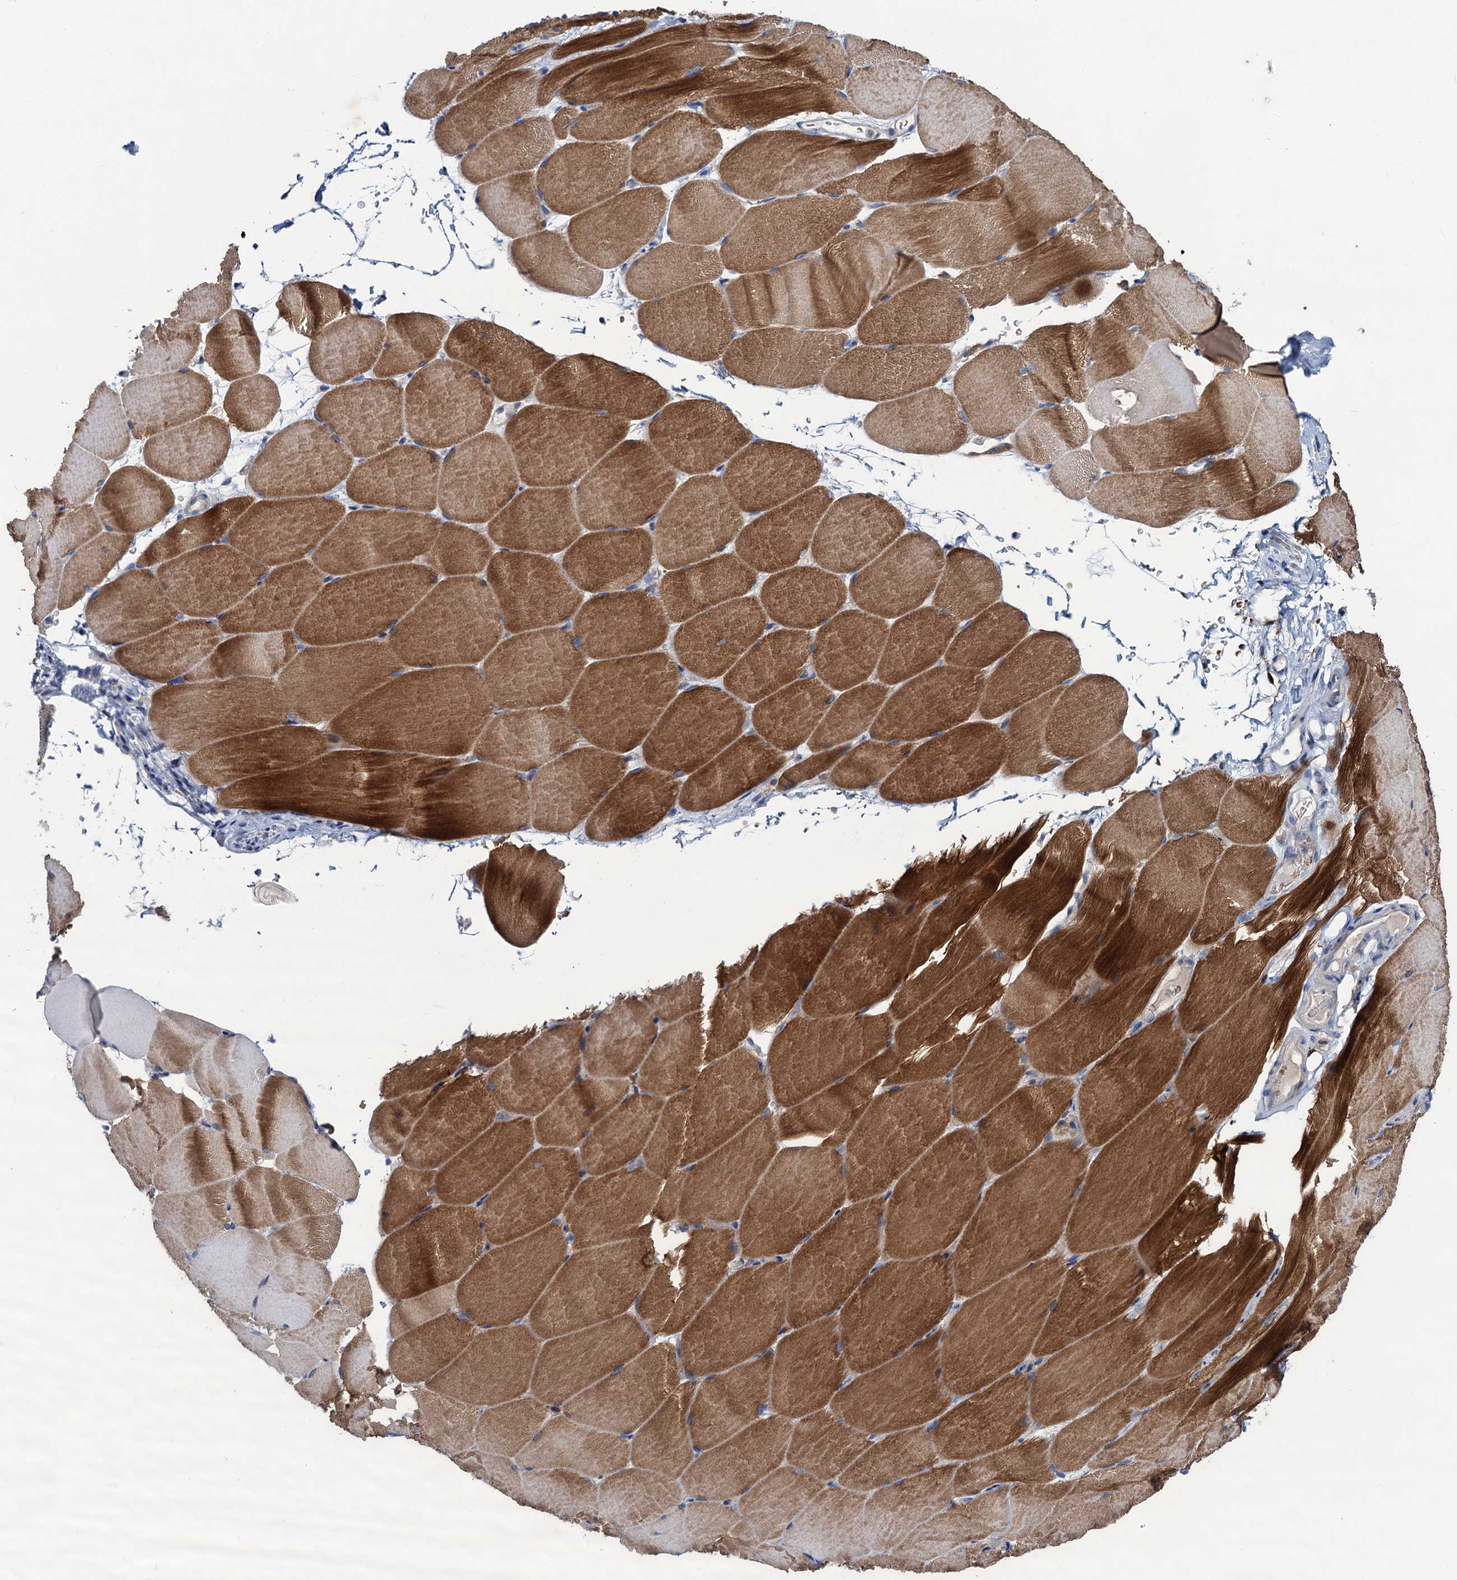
{"staining": {"intensity": "moderate", "quantity": ">75%", "location": "cytoplasmic/membranous"}, "tissue": "skeletal muscle", "cell_type": "Myocytes", "image_type": "normal", "snomed": [{"axis": "morphology", "description": "Normal tissue, NOS"}, {"axis": "topography", "description": "Skeletal muscle"}, {"axis": "topography", "description": "Parathyroid gland"}], "caption": "This is an image of IHC staining of unremarkable skeletal muscle, which shows moderate positivity in the cytoplasmic/membranous of myocytes.", "gene": "RTKN2", "patient": {"sex": "female", "age": 37}}